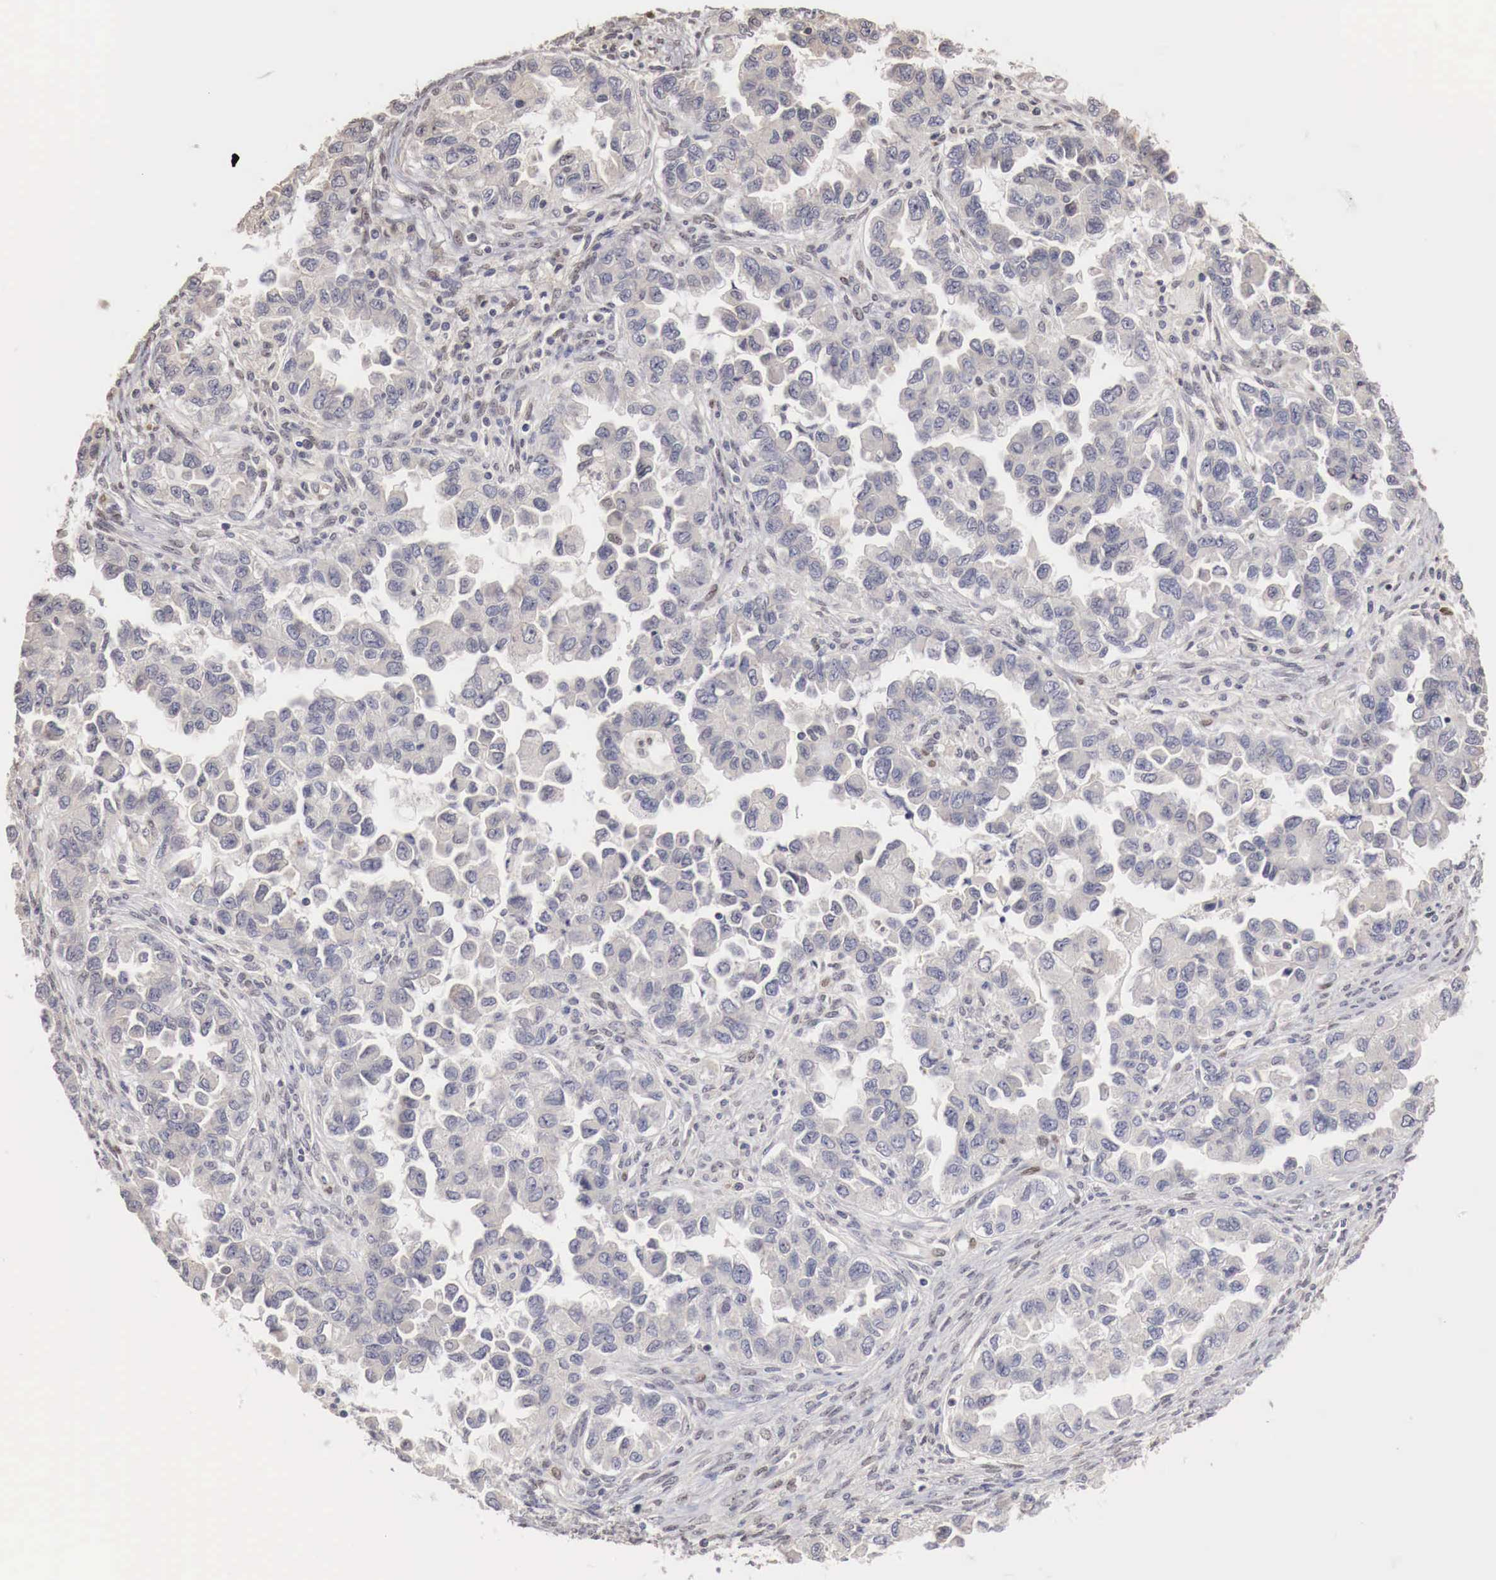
{"staining": {"intensity": "negative", "quantity": "none", "location": "none"}, "tissue": "ovarian cancer", "cell_type": "Tumor cells", "image_type": "cancer", "snomed": [{"axis": "morphology", "description": "Cystadenocarcinoma, serous, NOS"}, {"axis": "topography", "description": "Ovary"}], "caption": "Ovarian serous cystadenocarcinoma was stained to show a protein in brown. There is no significant staining in tumor cells.", "gene": "KHDRBS2", "patient": {"sex": "female", "age": 84}}